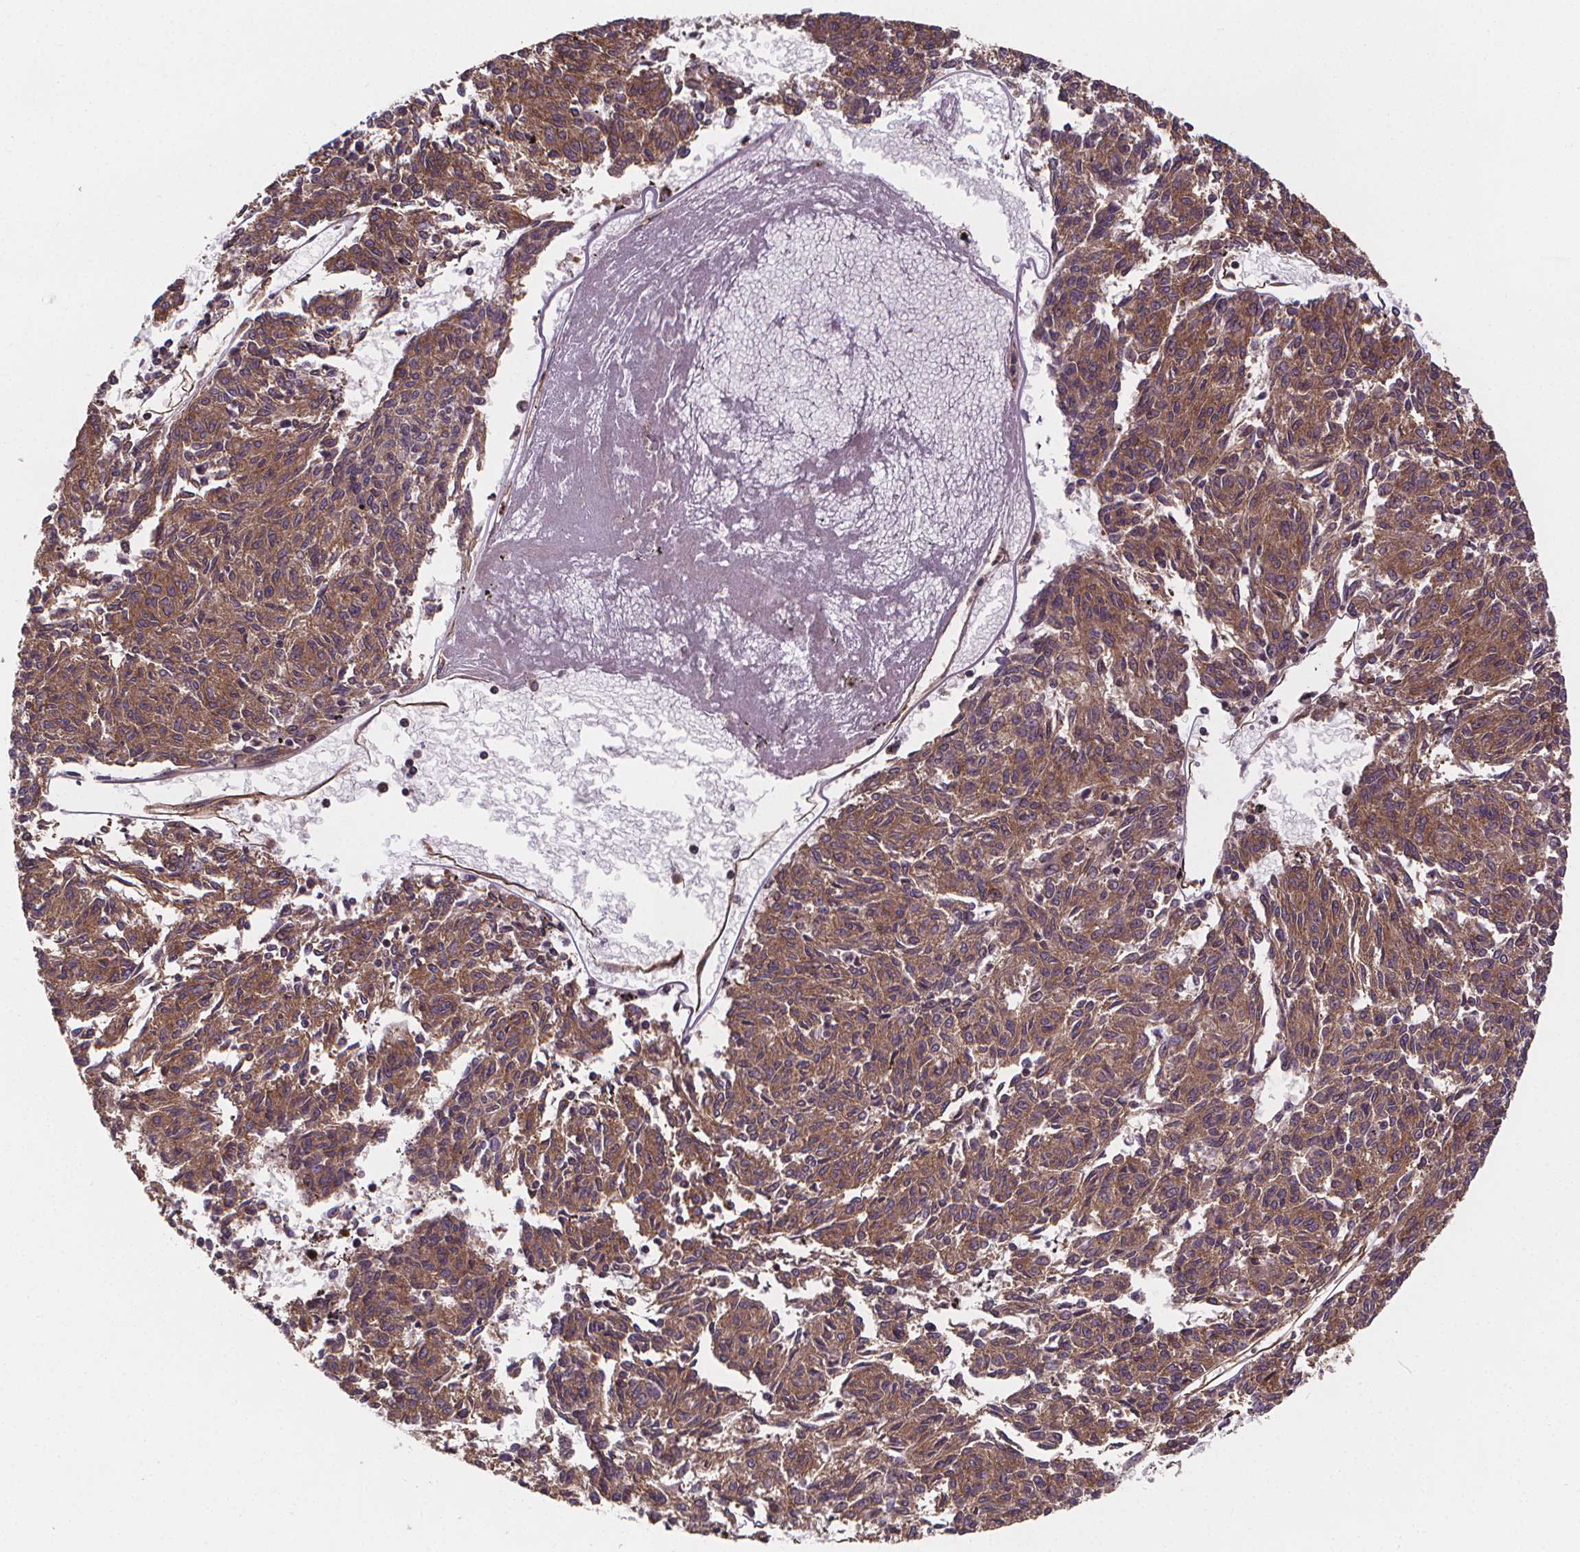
{"staining": {"intensity": "moderate", "quantity": ">75%", "location": "cytoplasmic/membranous"}, "tissue": "melanoma", "cell_type": "Tumor cells", "image_type": "cancer", "snomed": [{"axis": "morphology", "description": "Malignant melanoma, NOS"}, {"axis": "topography", "description": "Skin"}], "caption": "A histopathology image showing moderate cytoplasmic/membranous staining in approximately >75% of tumor cells in melanoma, as visualized by brown immunohistochemical staining.", "gene": "CLINT1", "patient": {"sex": "female", "age": 72}}